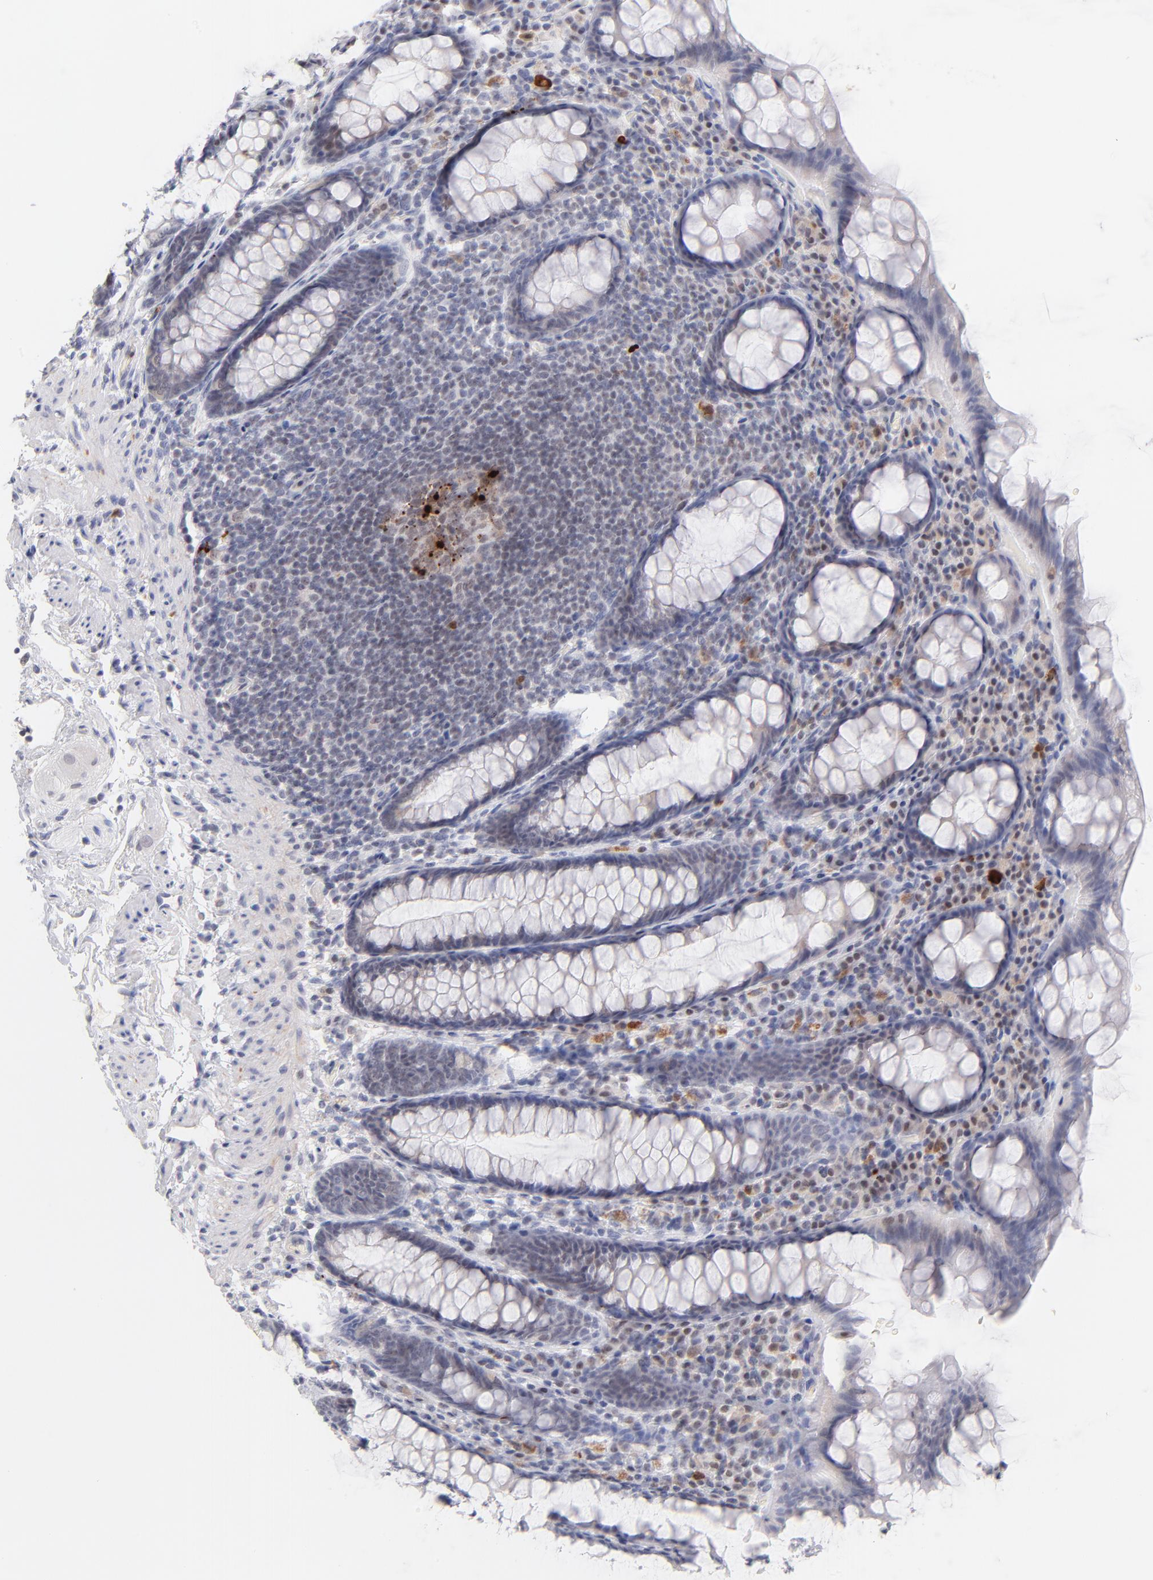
{"staining": {"intensity": "moderate", "quantity": "<25%", "location": "cytoplasmic/membranous,nuclear"}, "tissue": "rectum", "cell_type": "Glandular cells", "image_type": "normal", "snomed": [{"axis": "morphology", "description": "Normal tissue, NOS"}, {"axis": "topography", "description": "Rectum"}], "caption": "This histopathology image reveals immunohistochemistry staining of normal human rectum, with low moderate cytoplasmic/membranous,nuclear staining in about <25% of glandular cells.", "gene": "PARP1", "patient": {"sex": "male", "age": 92}}